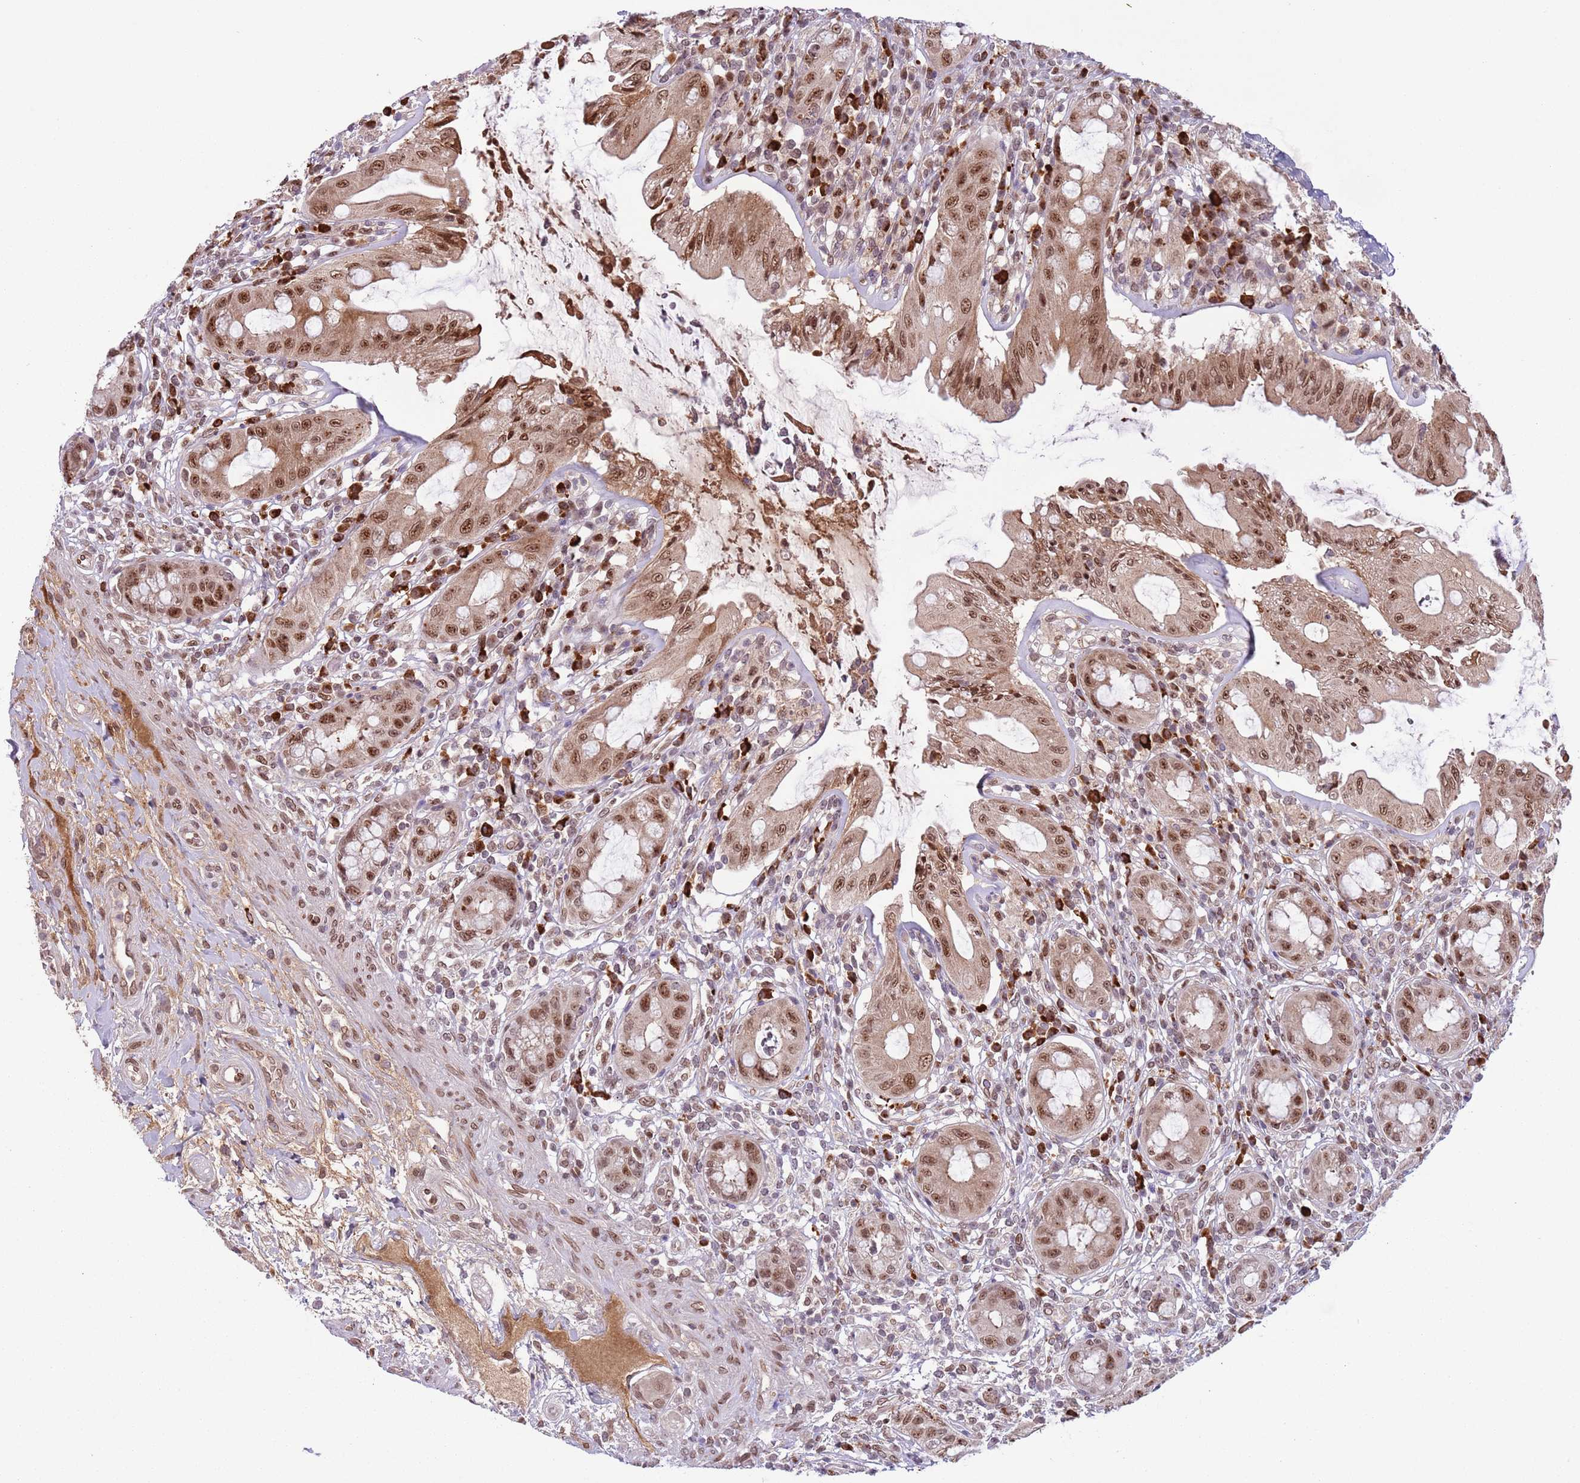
{"staining": {"intensity": "moderate", "quantity": ">75%", "location": "cytoplasmic/membranous,nuclear"}, "tissue": "rectum", "cell_type": "Glandular cells", "image_type": "normal", "snomed": [{"axis": "morphology", "description": "Normal tissue, NOS"}, {"axis": "topography", "description": "Rectum"}], "caption": "IHC micrograph of benign rectum: rectum stained using immunohistochemistry reveals medium levels of moderate protein expression localized specifically in the cytoplasmic/membranous,nuclear of glandular cells, appearing as a cytoplasmic/membranous,nuclear brown color.", "gene": "SIPA1L3", "patient": {"sex": "female", "age": 57}}